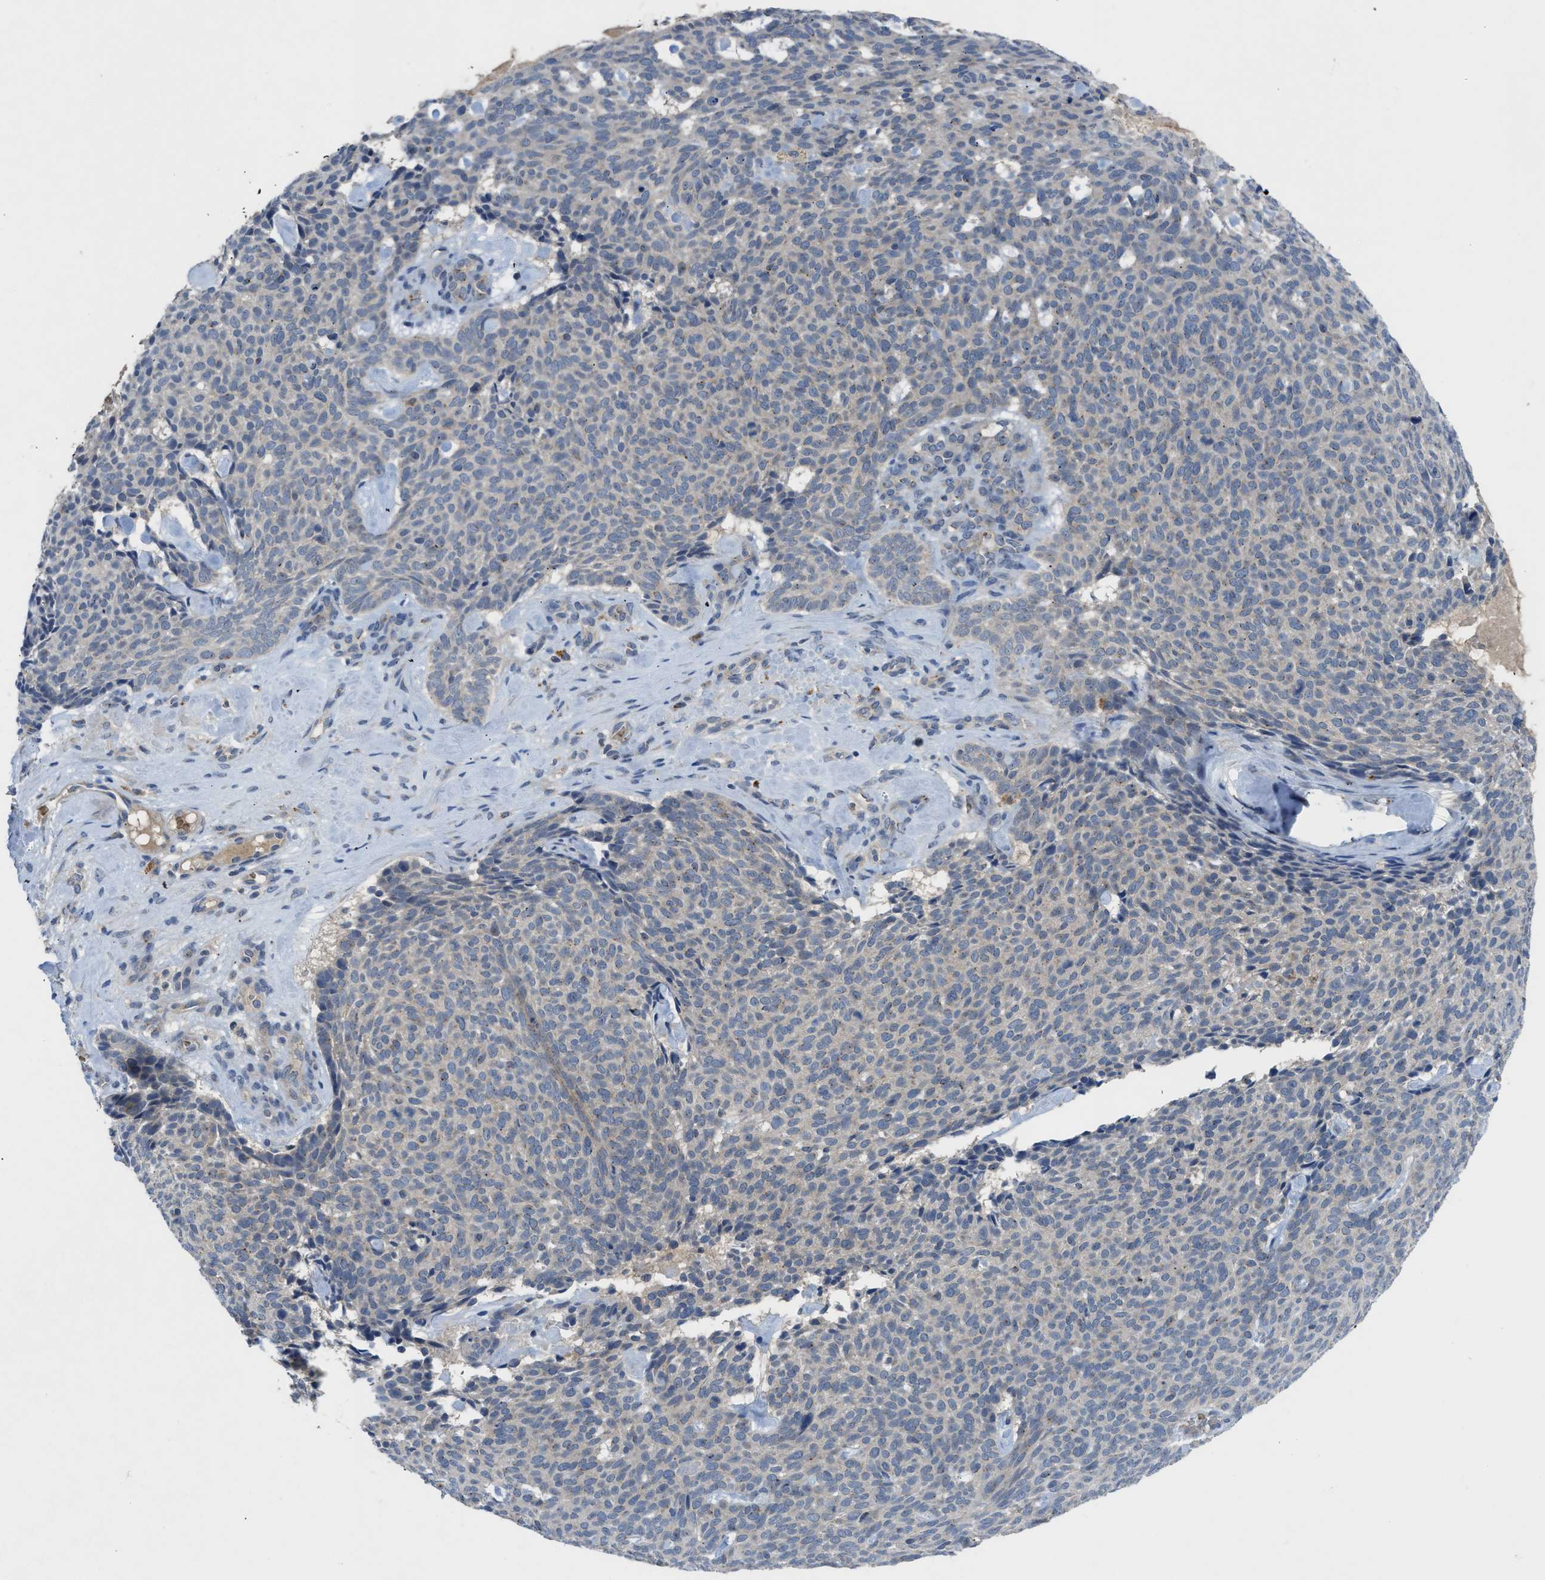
{"staining": {"intensity": "negative", "quantity": "none", "location": "none"}, "tissue": "skin cancer", "cell_type": "Tumor cells", "image_type": "cancer", "snomed": [{"axis": "morphology", "description": "Basal cell carcinoma"}, {"axis": "topography", "description": "Skin"}], "caption": "Skin basal cell carcinoma was stained to show a protein in brown. There is no significant expression in tumor cells.", "gene": "PDE7A", "patient": {"sex": "male", "age": 61}}